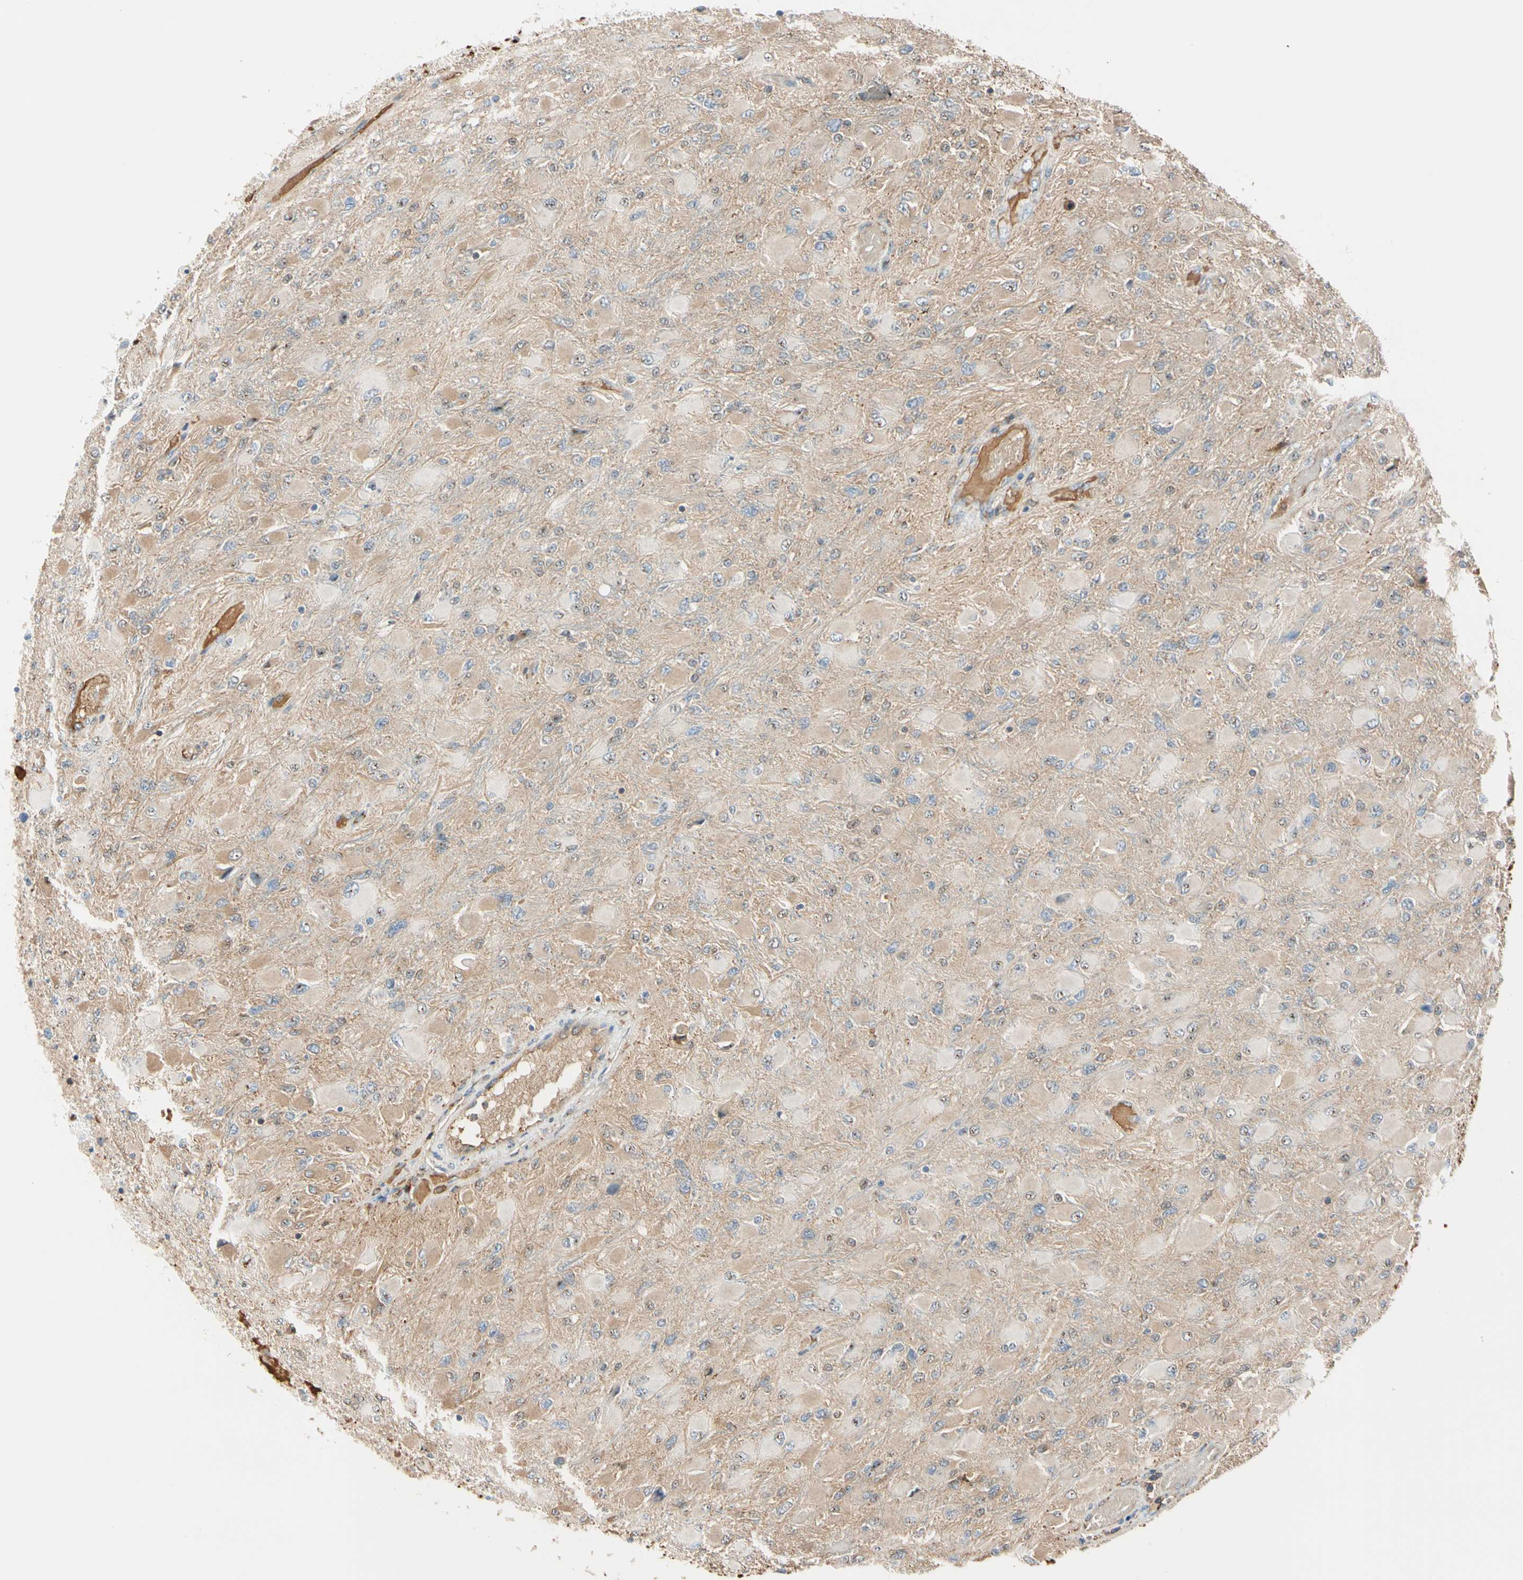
{"staining": {"intensity": "moderate", "quantity": "25%-75%", "location": "cytoplasmic/membranous,nuclear"}, "tissue": "glioma", "cell_type": "Tumor cells", "image_type": "cancer", "snomed": [{"axis": "morphology", "description": "Glioma, malignant, High grade"}, {"axis": "topography", "description": "Cerebral cortex"}], "caption": "This photomicrograph demonstrates immunohistochemistry (IHC) staining of human glioma, with medium moderate cytoplasmic/membranous and nuclear positivity in about 25%-75% of tumor cells.", "gene": "LAMB3", "patient": {"sex": "female", "age": 36}}